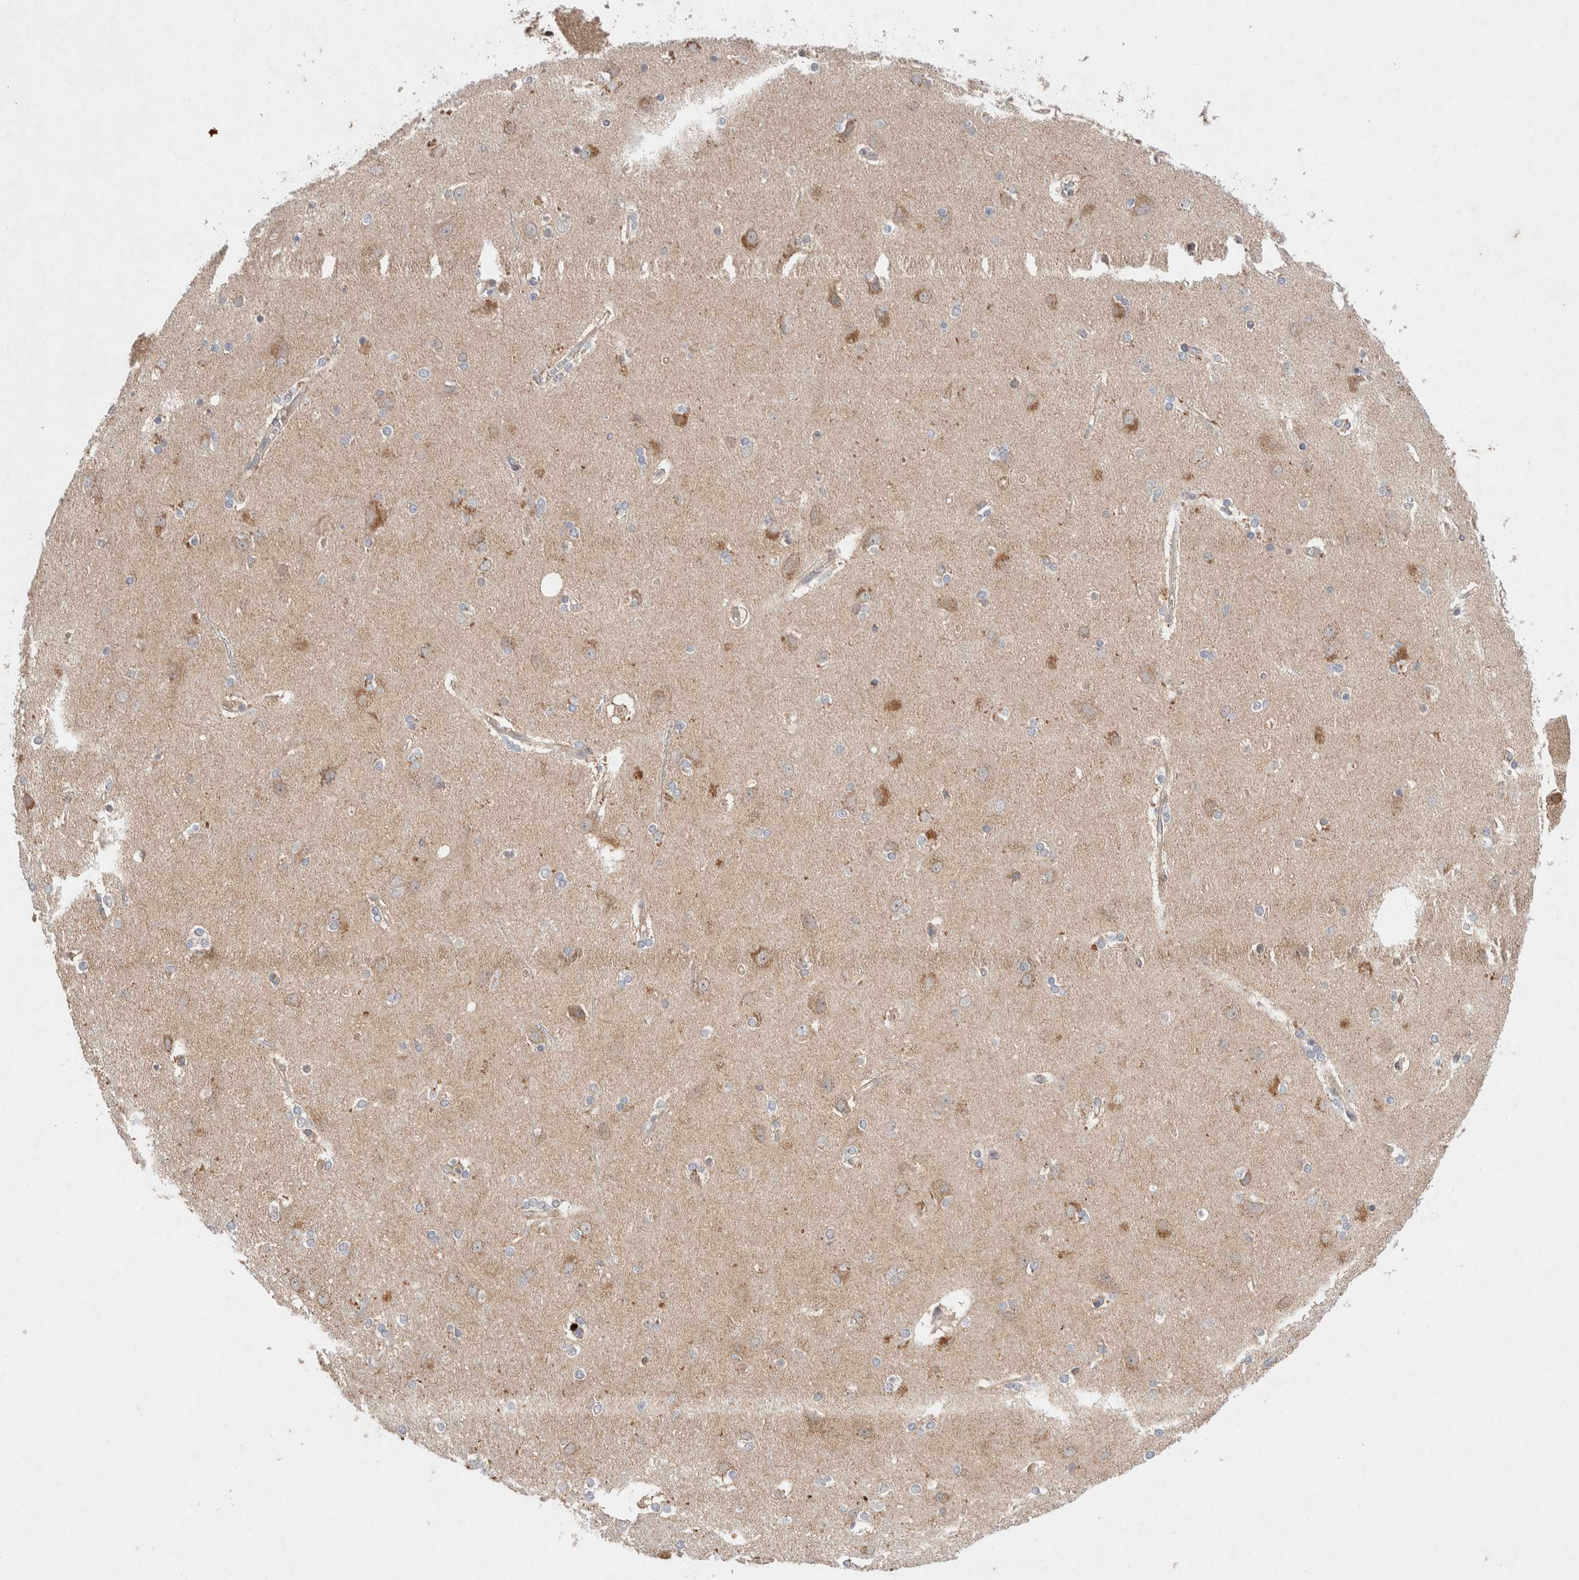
{"staining": {"intensity": "negative", "quantity": "none", "location": "none"}, "tissue": "cerebral cortex", "cell_type": "Endothelial cells", "image_type": "normal", "snomed": [{"axis": "morphology", "description": "Normal tissue, NOS"}, {"axis": "topography", "description": "Cerebral cortex"}], "caption": "Protein analysis of unremarkable cerebral cortex reveals no significant staining in endothelial cells. (DAB (3,3'-diaminobenzidine) immunohistochemistry visualized using brightfield microscopy, high magnification).", "gene": "CMTM4", "patient": {"sex": "female", "age": 54}}